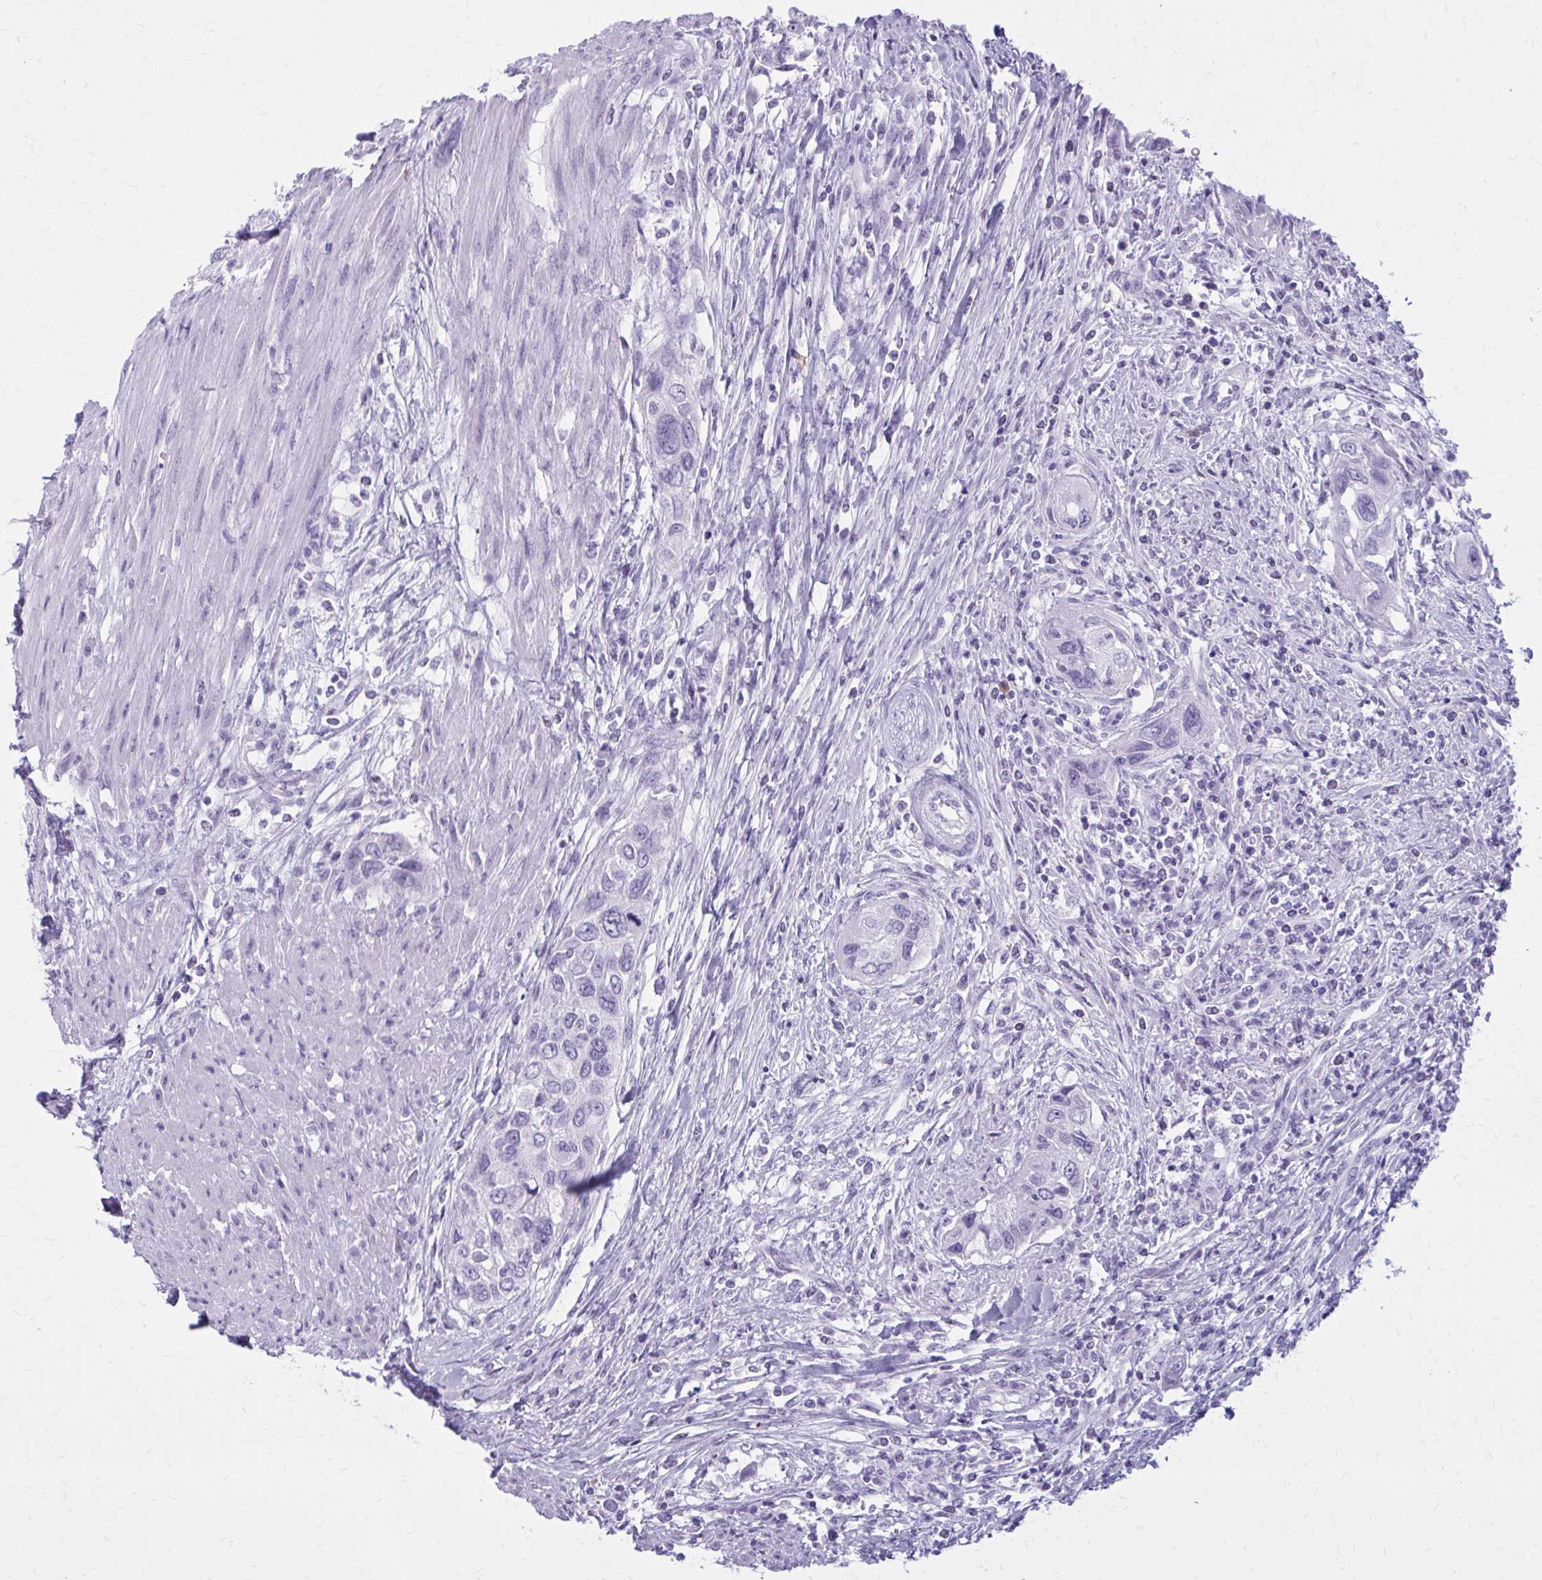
{"staining": {"intensity": "negative", "quantity": "none", "location": "none"}, "tissue": "urothelial cancer", "cell_type": "Tumor cells", "image_type": "cancer", "snomed": [{"axis": "morphology", "description": "Urothelial carcinoma, High grade"}, {"axis": "topography", "description": "Urinary bladder"}], "caption": "High power microscopy image of an IHC micrograph of urothelial cancer, revealing no significant positivity in tumor cells.", "gene": "ZDHHC7", "patient": {"sex": "female", "age": 60}}